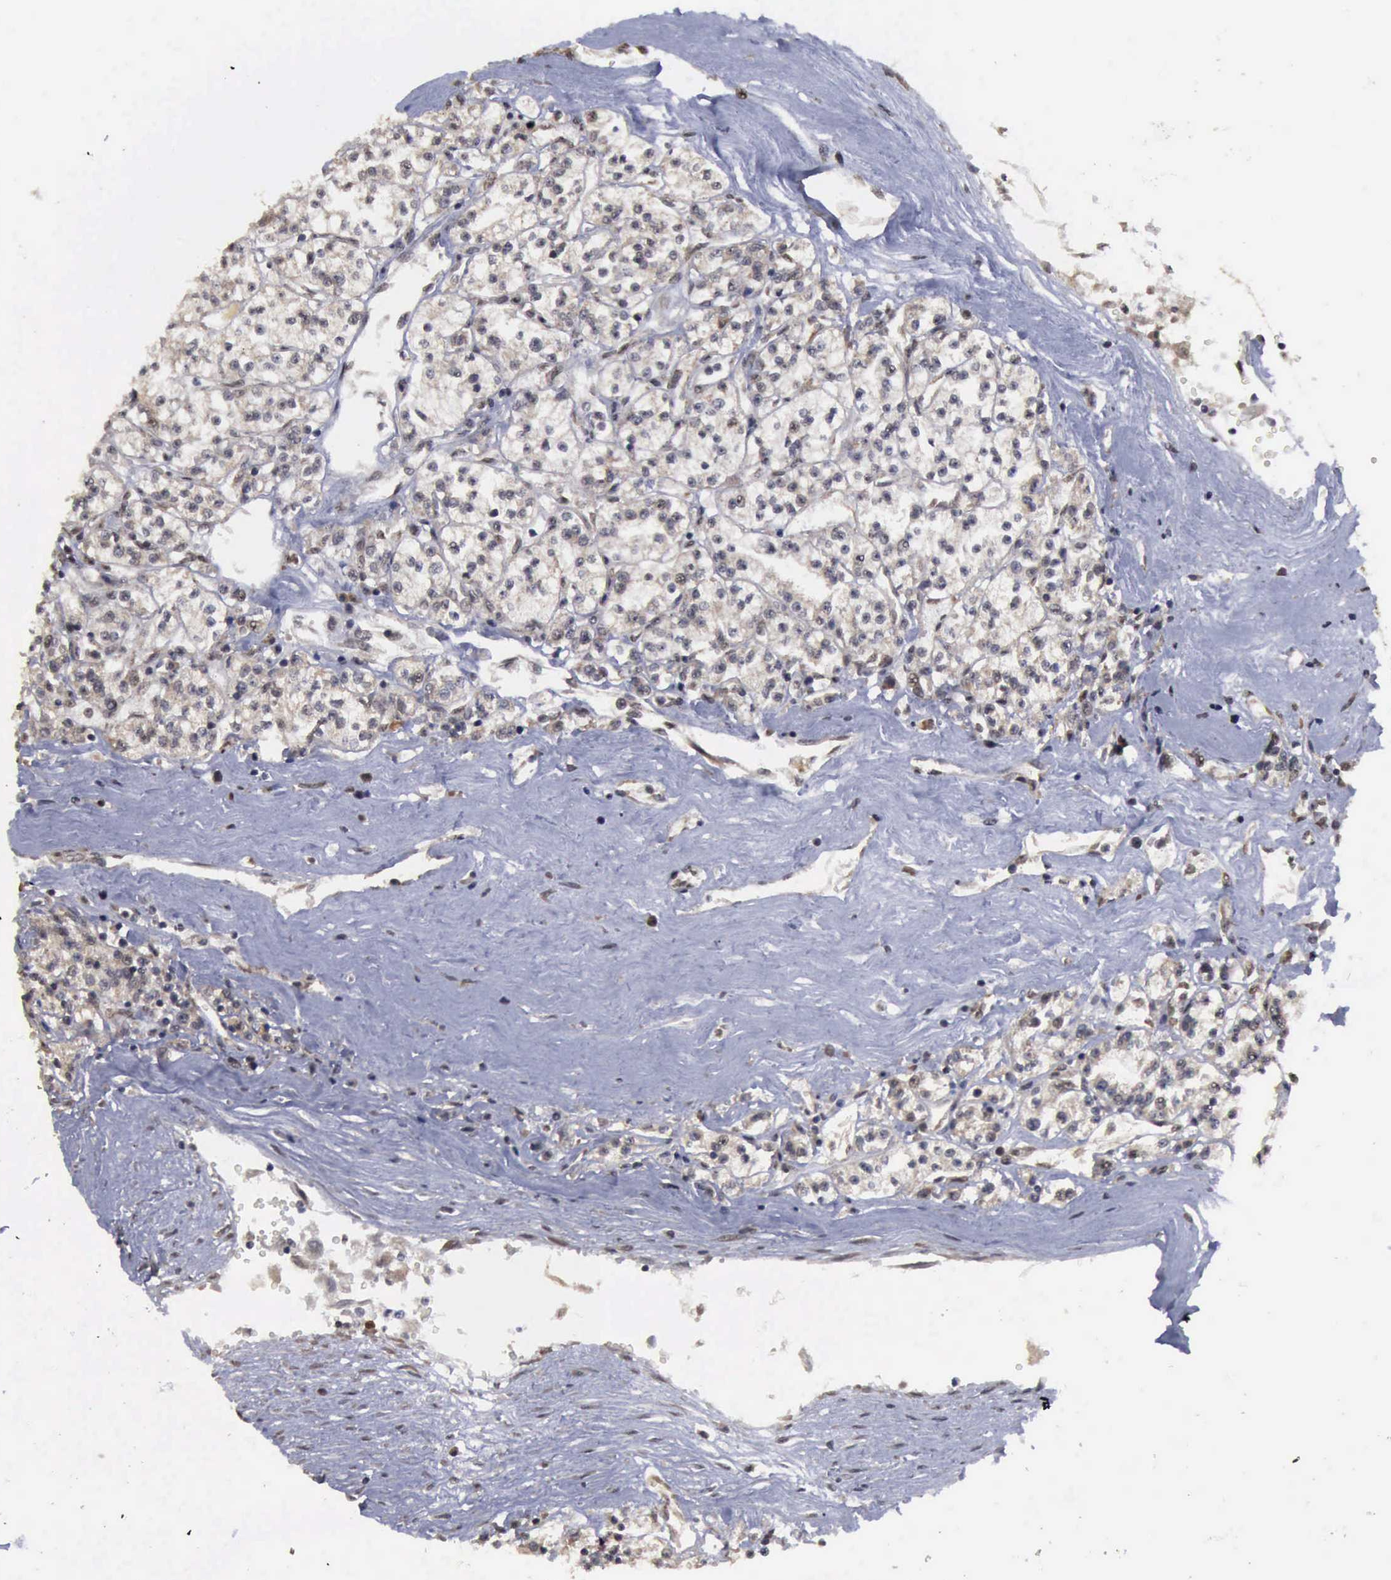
{"staining": {"intensity": "weak", "quantity": ">75%", "location": "cytoplasmic/membranous"}, "tissue": "renal cancer", "cell_type": "Tumor cells", "image_type": "cancer", "snomed": [{"axis": "morphology", "description": "Adenocarcinoma, NOS"}, {"axis": "topography", "description": "Kidney"}], "caption": "A brown stain shows weak cytoplasmic/membranous positivity of a protein in human renal adenocarcinoma tumor cells. Immunohistochemistry (ihc) stains the protein of interest in brown and the nuclei are stained blue.", "gene": "RTCB", "patient": {"sex": "female", "age": 76}}